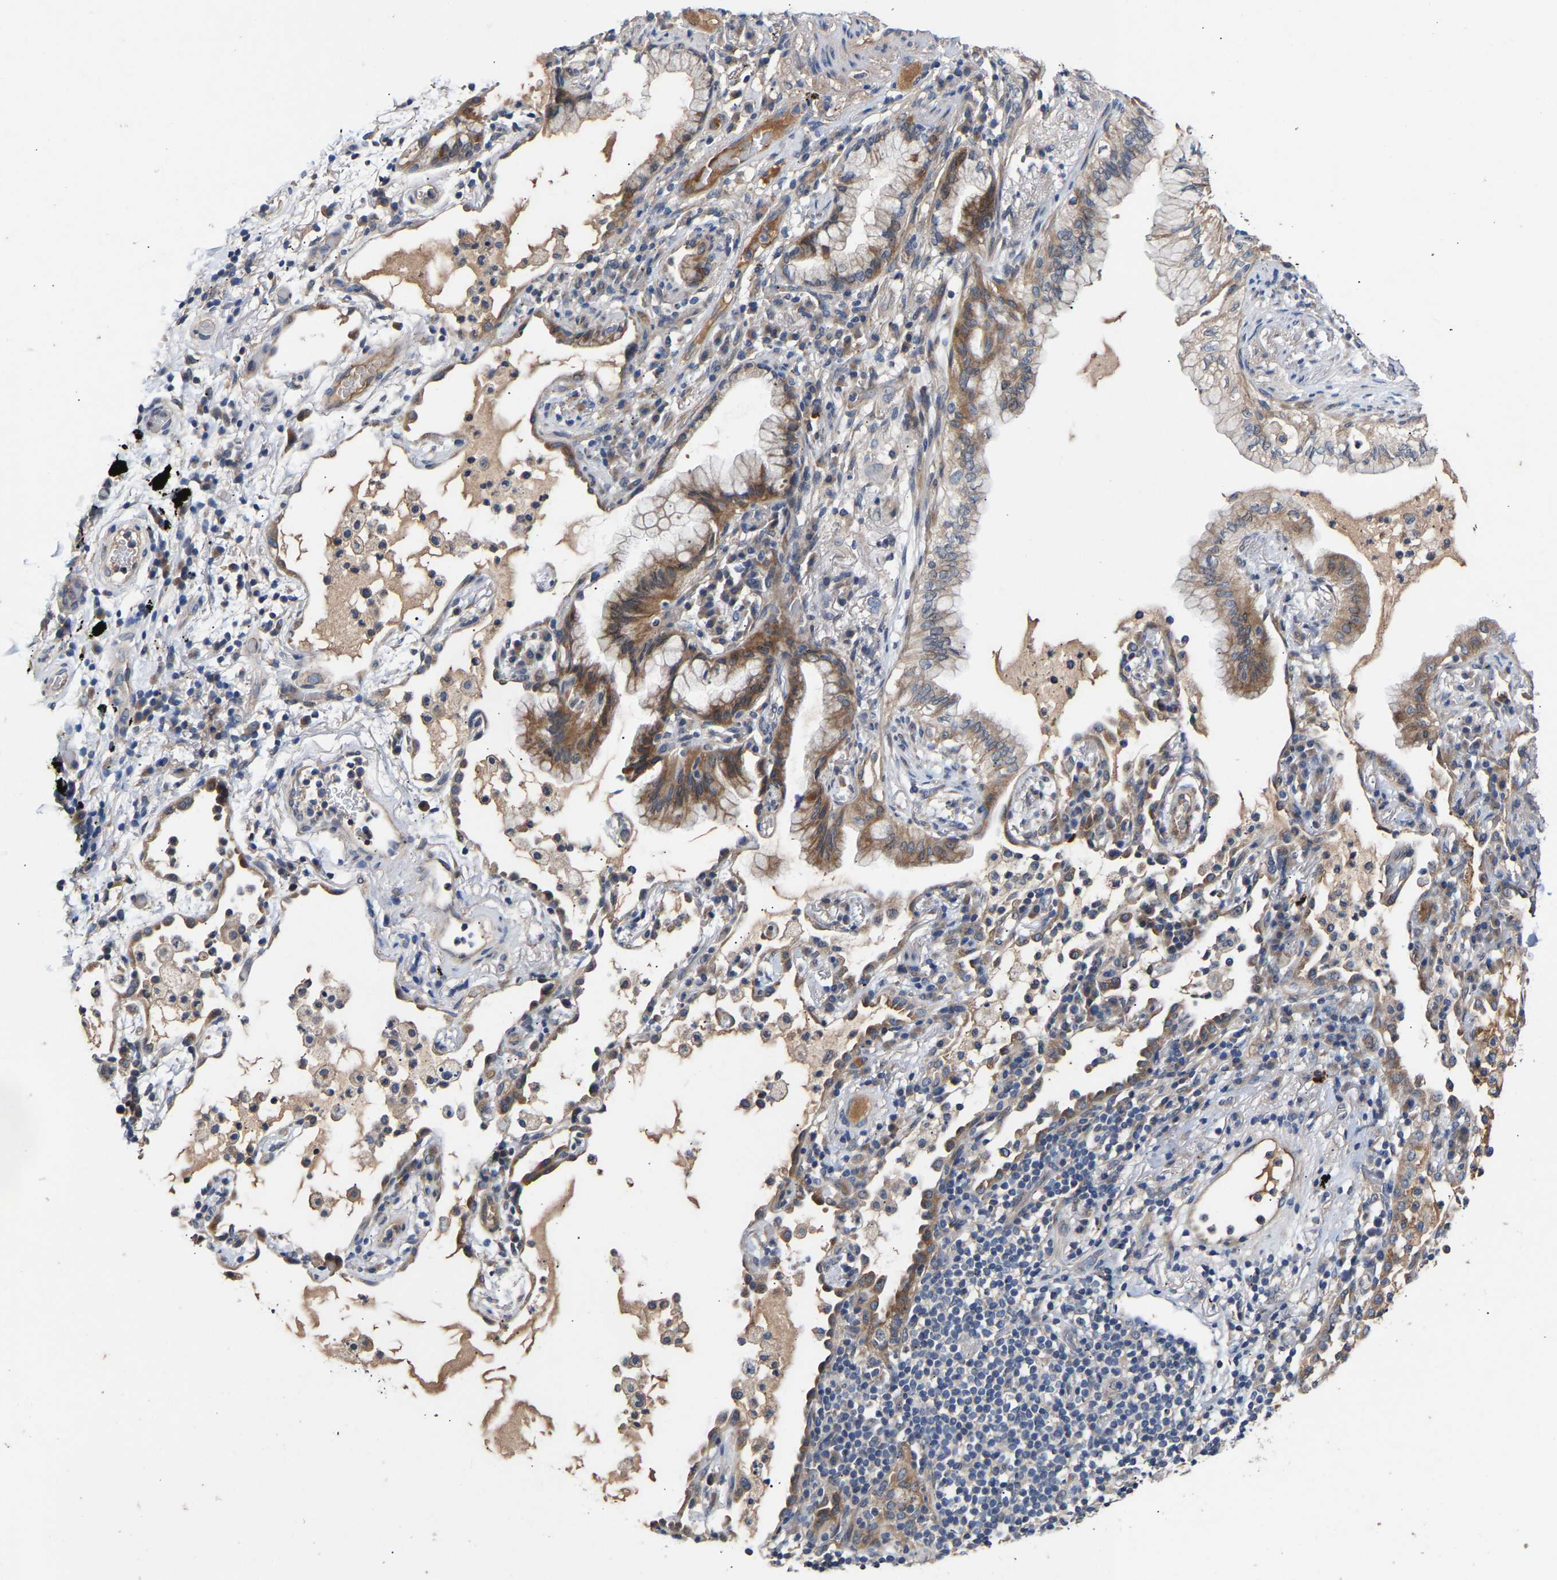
{"staining": {"intensity": "moderate", "quantity": ">75%", "location": "cytoplasmic/membranous"}, "tissue": "lung cancer", "cell_type": "Tumor cells", "image_type": "cancer", "snomed": [{"axis": "morphology", "description": "Adenocarcinoma, NOS"}, {"axis": "topography", "description": "Lung"}], "caption": "Immunohistochemistry (IHC) histopathology image of neoplastic tissue: adenocarcinoma (lung) stained using immunohistochemistry (IHC) shows medium levels of moderate protein expression localized specifically in the cytoplasmic/membranous of tumor cells, appearing as a cytoplasmic/membranous brown color.", "gene": "KASH5", "patient": {"sex": "female", "age": 70}}